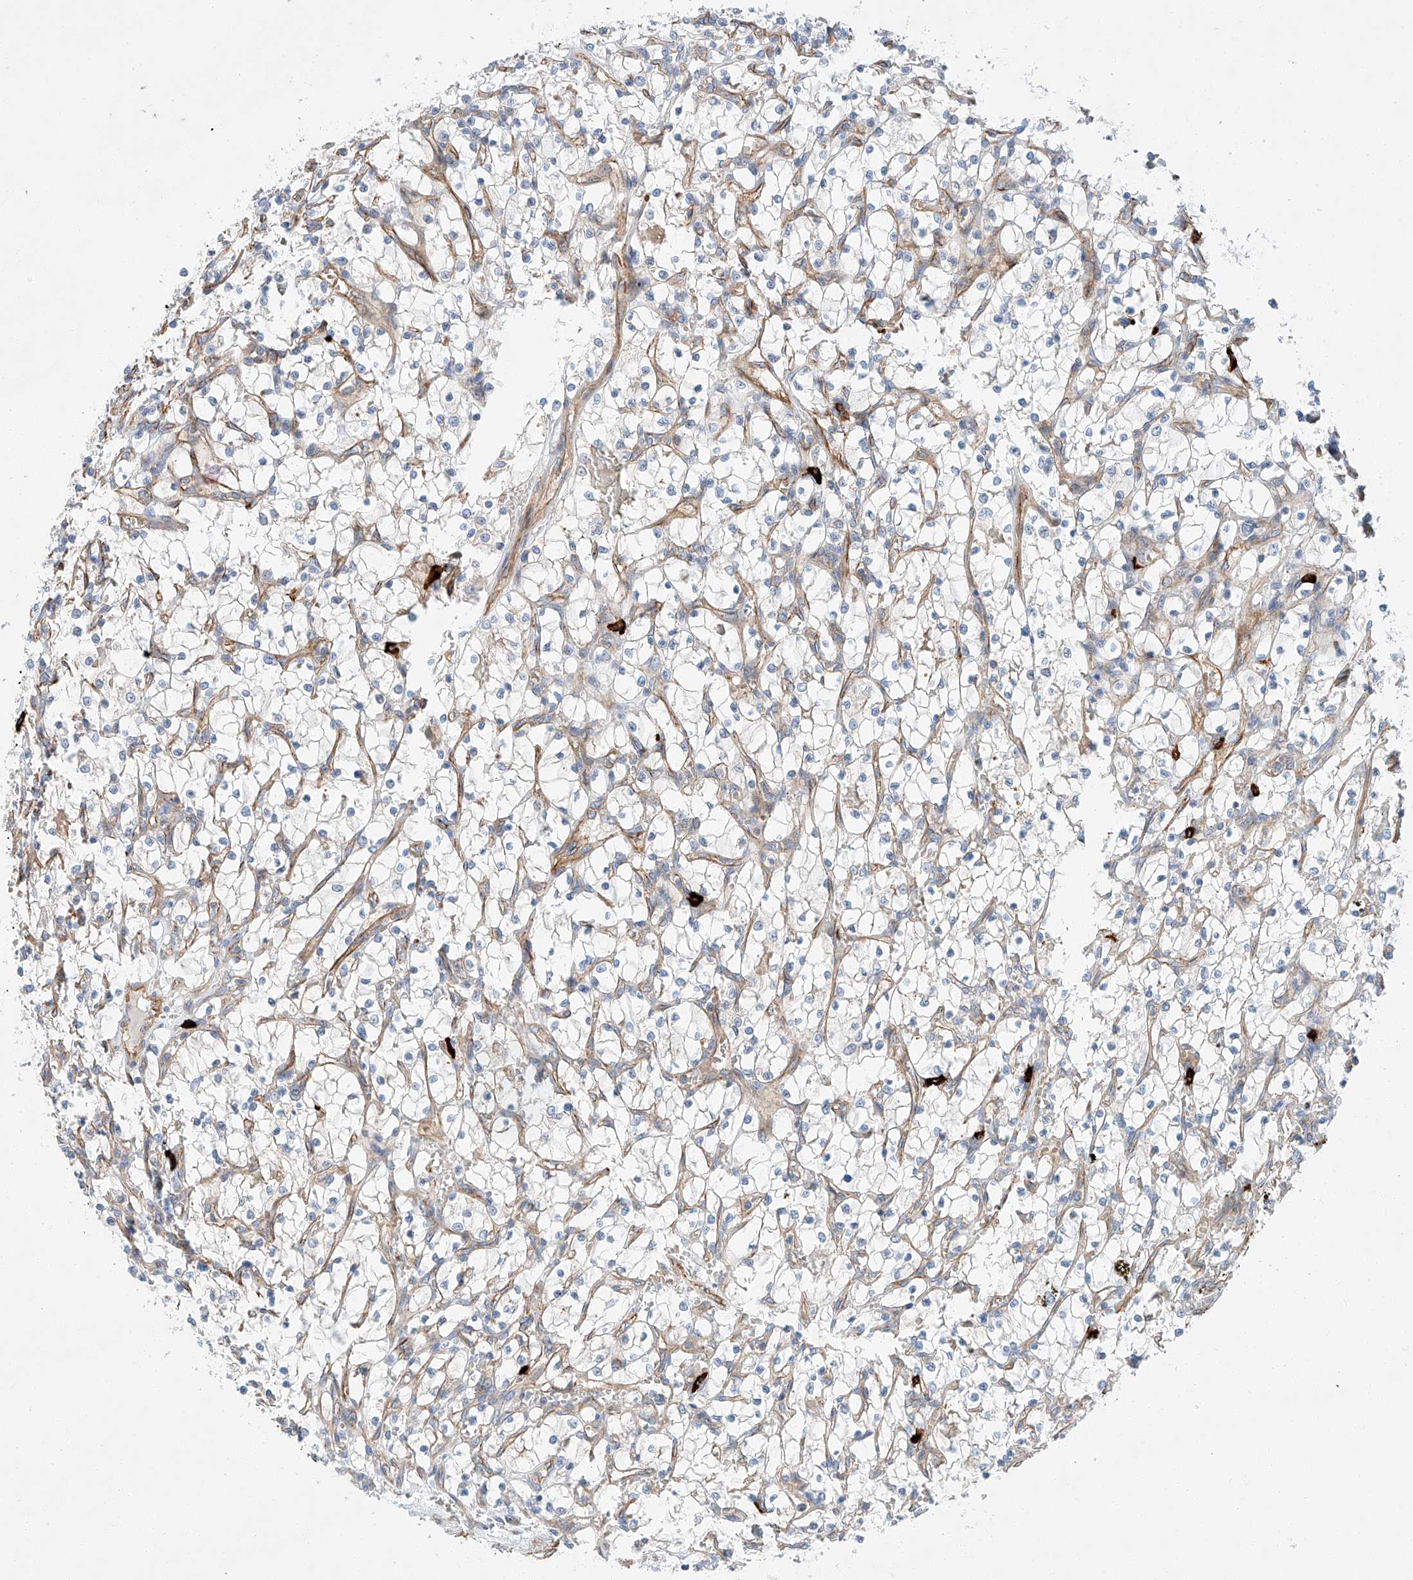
{"staining": {"intensity": "negative", "quantity": "none", "location": "none"}, "tissue": "renal cancer", "cell_type": "Tumor cells", "image_type": "cancer", "snomed": [{"axis": "morphology", "description": "Adenocarcinoma, NOS"}, {"axis": "topography", "description": "Kidney"}], "caption": "Adenocarcinoma (renal) stained for a protein using IHC exhibits no staining tumor cells.", "gene": "MINDY4", "patient": {"sex": "female", "age": 69}}